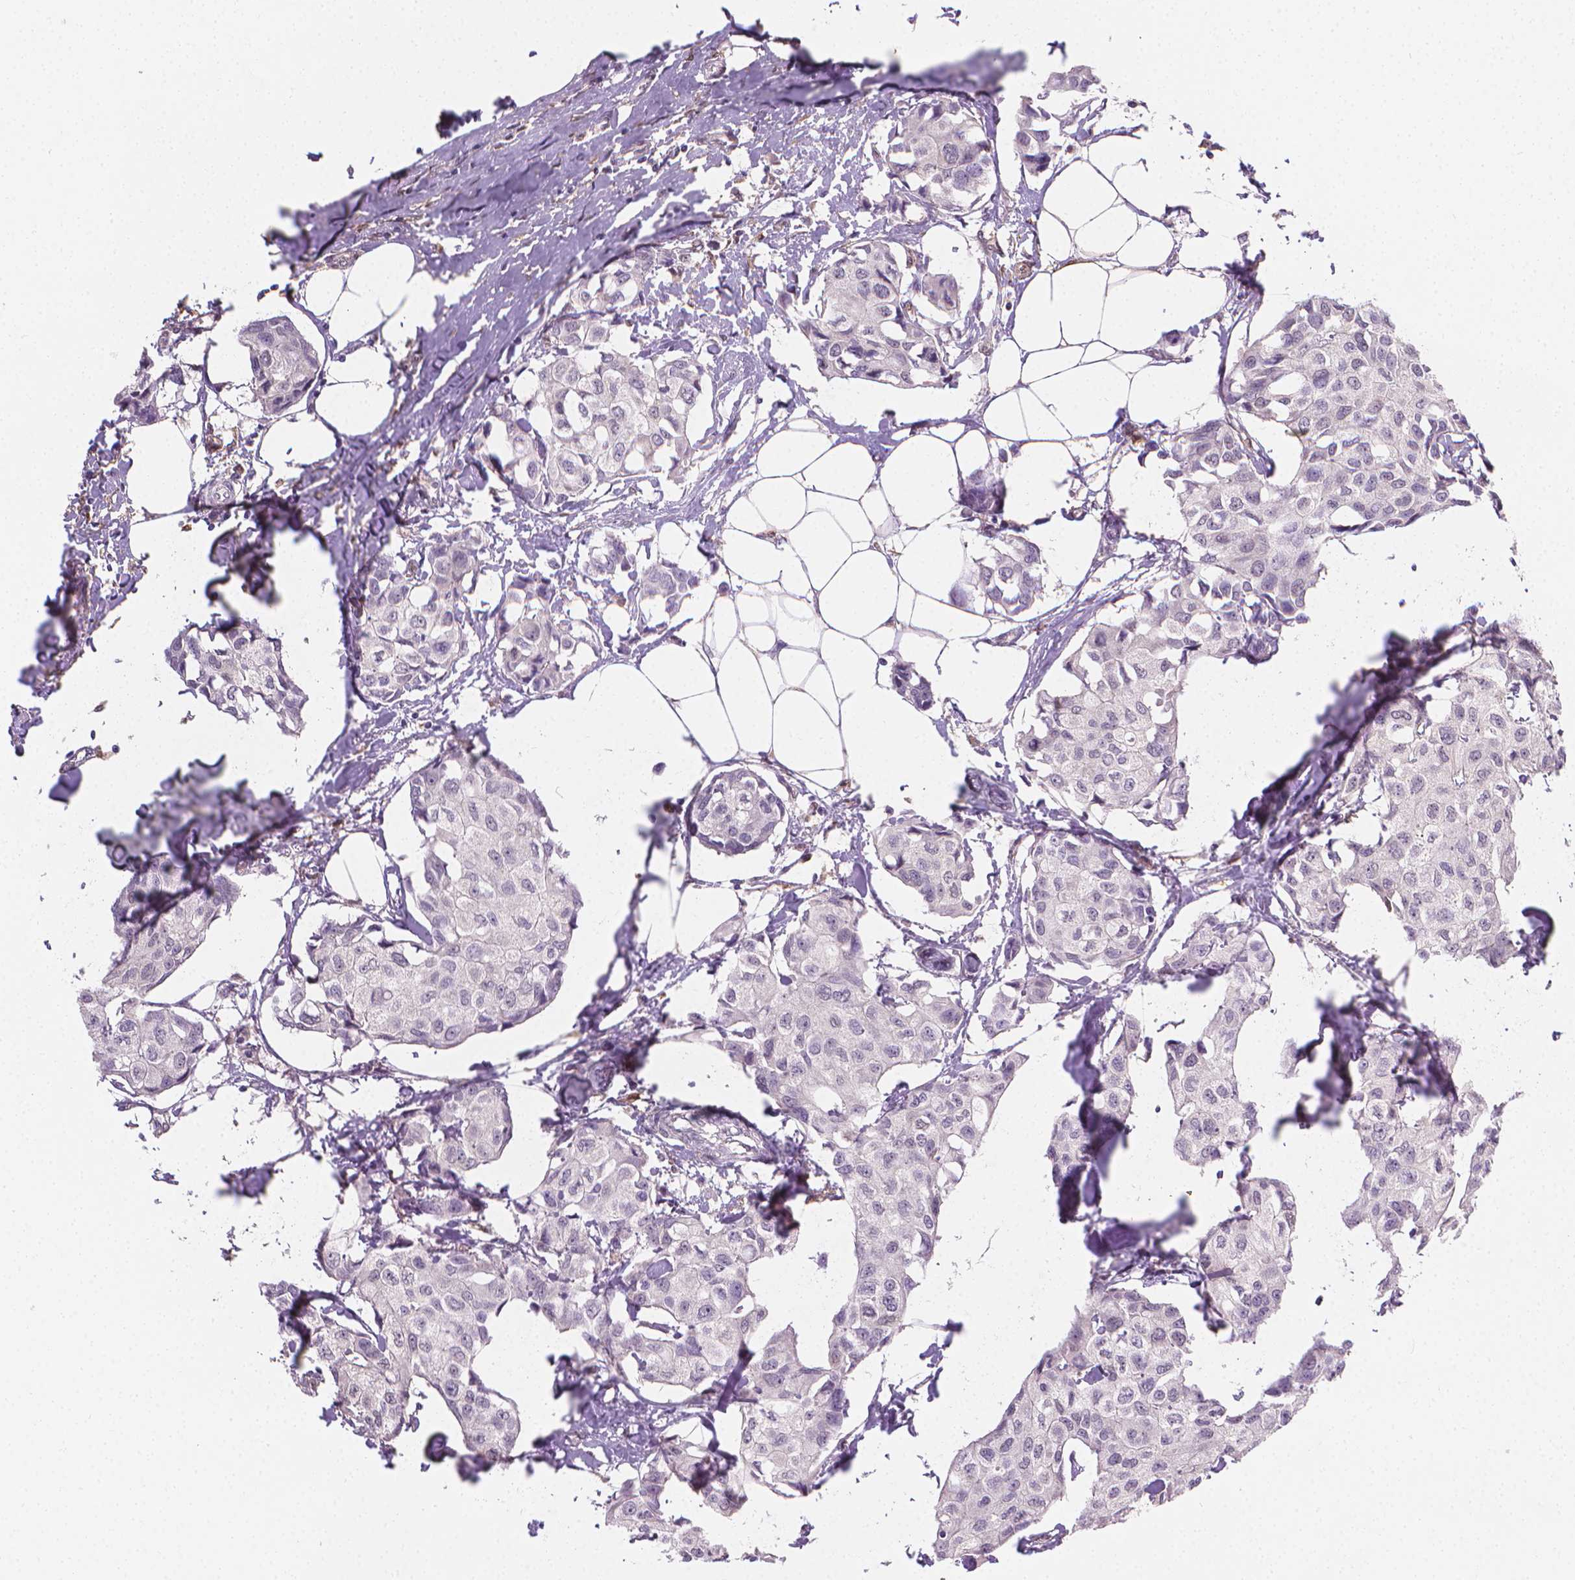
{"staining": {"intensity": "negative", "quantity": "none", "location": "none"}, "tissue": "breast cancer", "cell_type": "Tumor cells", "image_type": "cancer", "snomed": [{"axis": "morphology", "description": "Duct carcinoma"}, {"axis": "topography", "description": "Breast"}], "caption": "Immunohistochemical staining of human breast cancer shows no significant staining in tumor cells.", "gene": "TNFAIP2", "patient": {"sex": "female", "age": 80}}